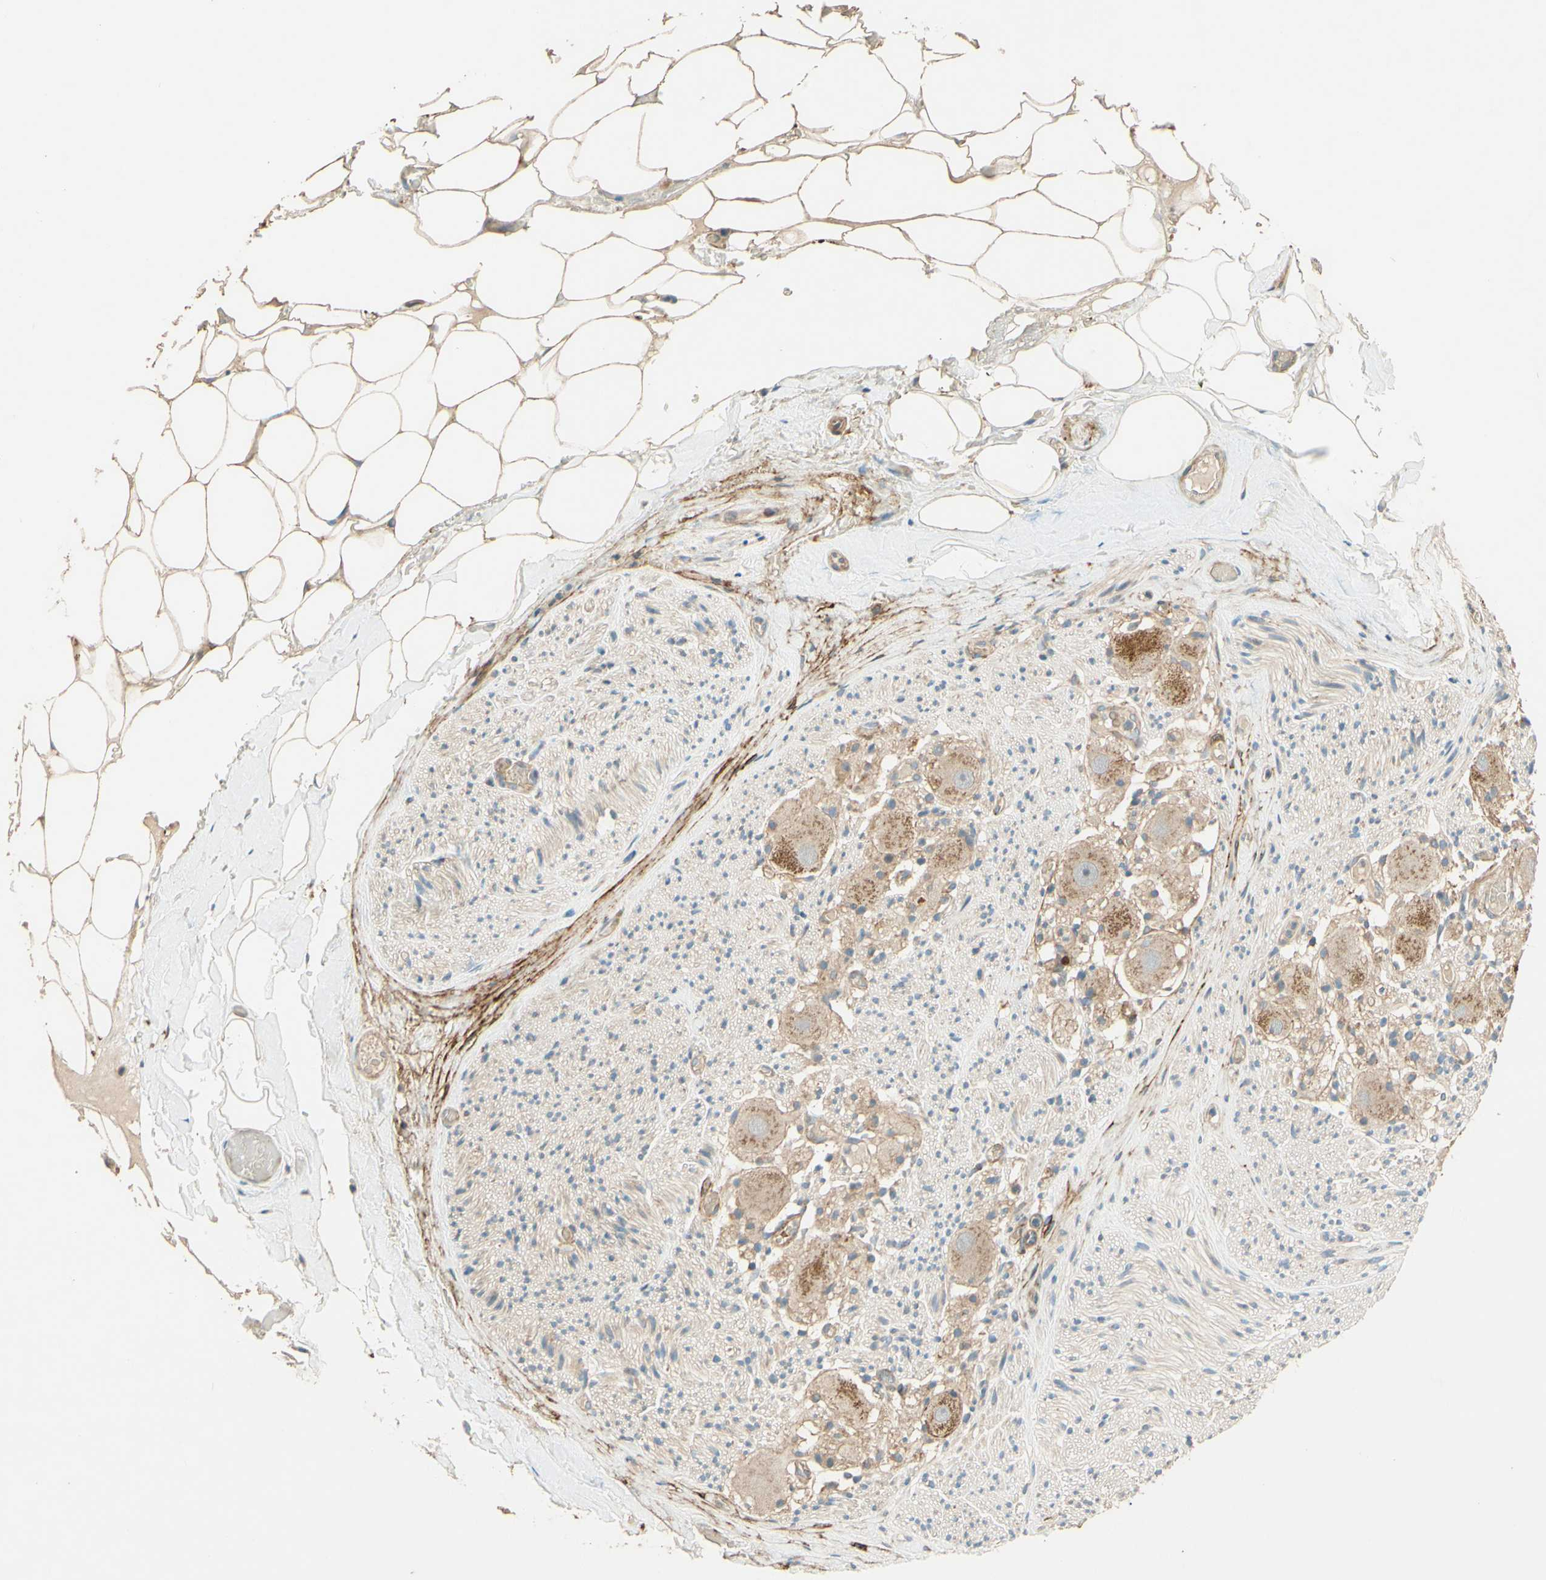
{"staining": {"intensity": "moderate", "quantity": ">75%", "location": "cytoplasmic/membranous"}, "tissue": "adipose tissue", "cell_type": "Adipocytes", "image_type": "normal", "snomed": [{"axis": "morphology", "description": "Normal tissue, NOS"}, {"axis": "topography", "description": "Peripheral nerve tissue"}], "caption": "A medium amount of moderate cytoplasmic/membranous expression is seen in approximately >75% of adipocytes in normal adipose tissue.", "gene": "ADAM17", "patient": {"sex": "male", "age": 70}}